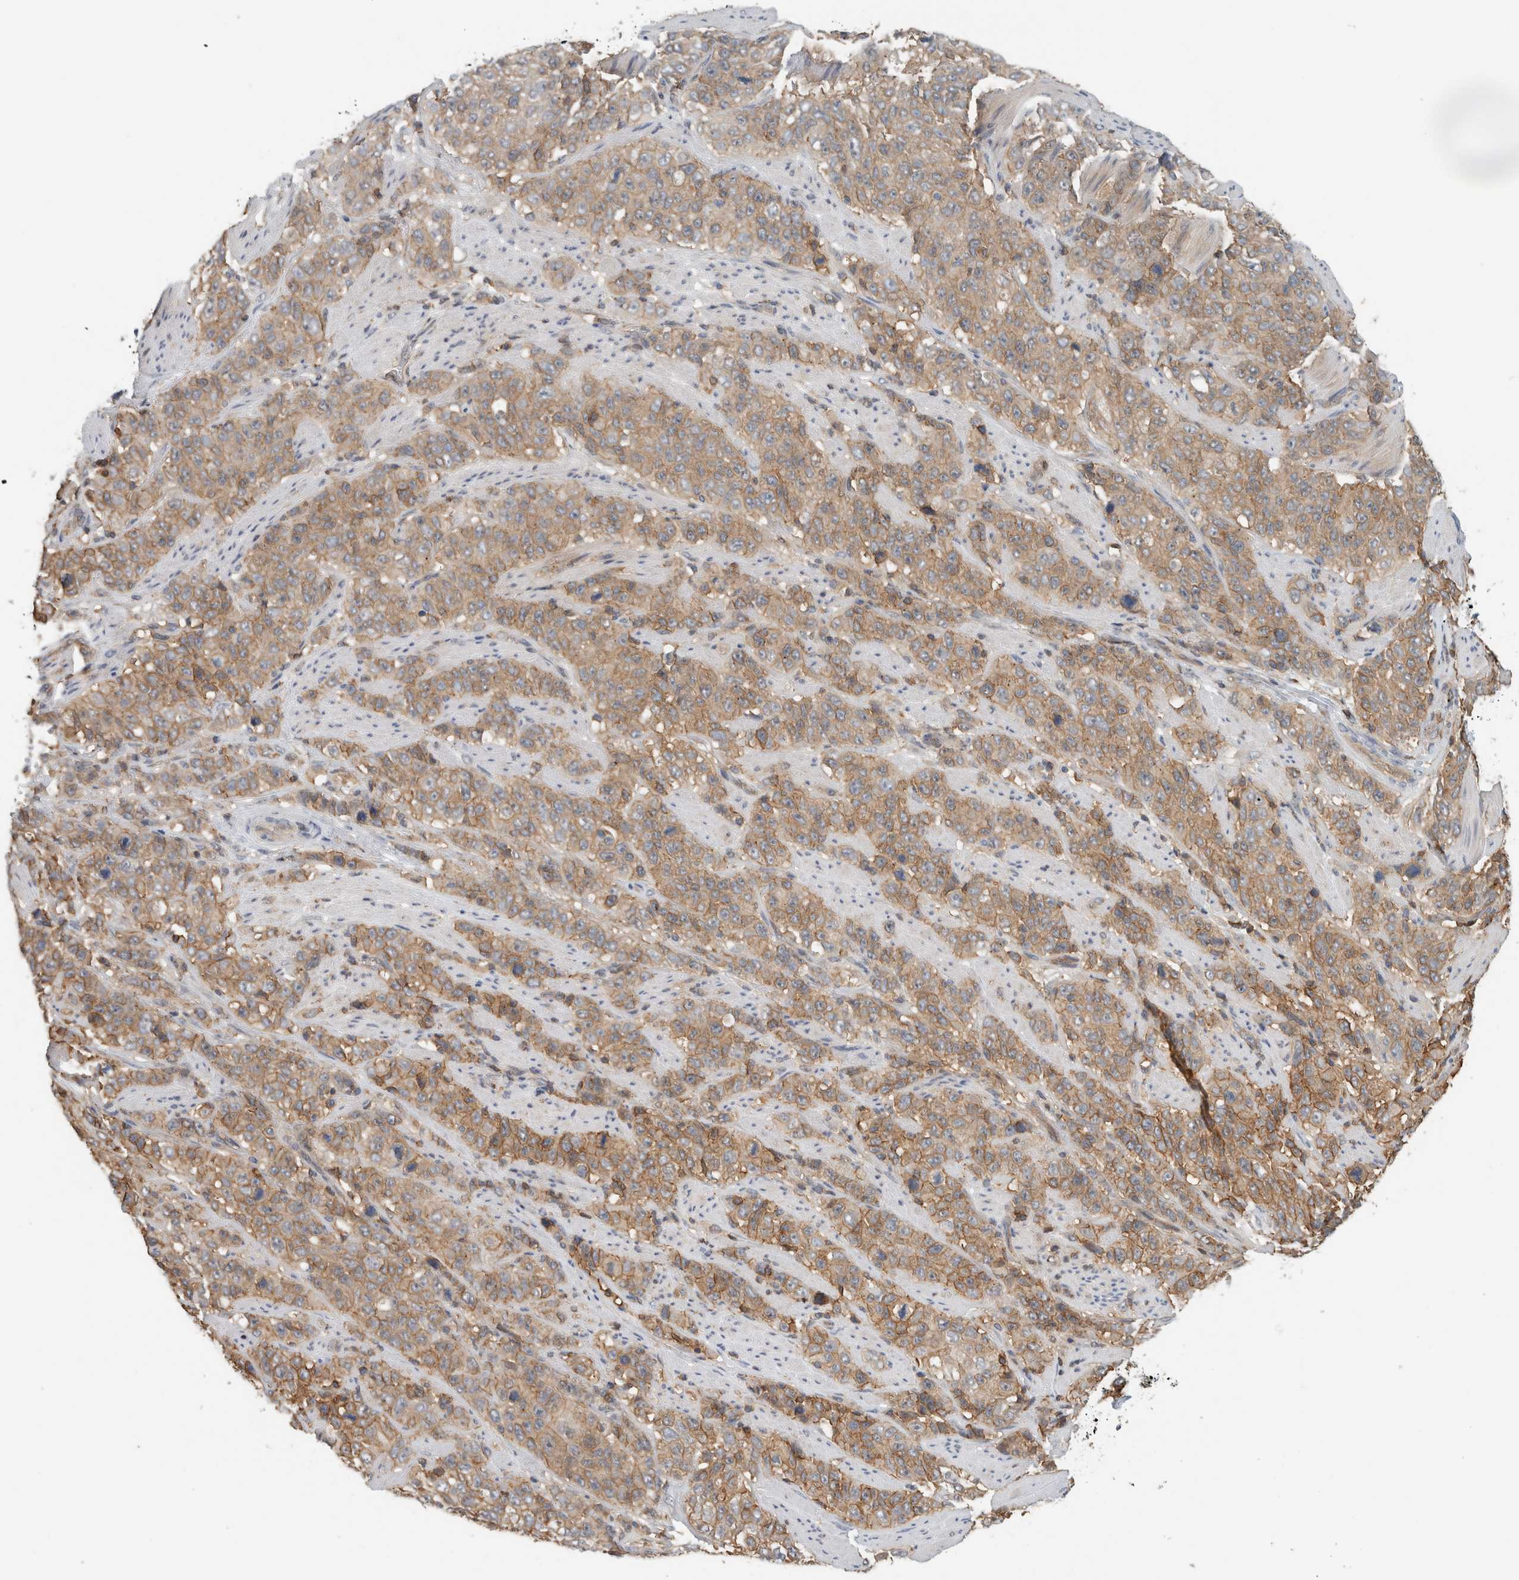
{"staining": {"intensity": "moderate", "quantity": ">75%", "location": "cytoplasmic/membranous"}, "tissue": "stomach cancer", "cell_type": "Tumor cells", "image_type": "cancer", "snomed": [{"axis": "morphology", "description": "Adenocarcinoma, NOS"}, {"axis": "topography", "description": "Stomach"}], "caption": "Immunohistochemical staining of human adenocarcinoma (stomach) reveals medium levels of moderate cytoplasmic/membranous expression in about >75% of tumor cells.", "gene": "PFDN4", "patient": {"sex": "male", "age": 48}}